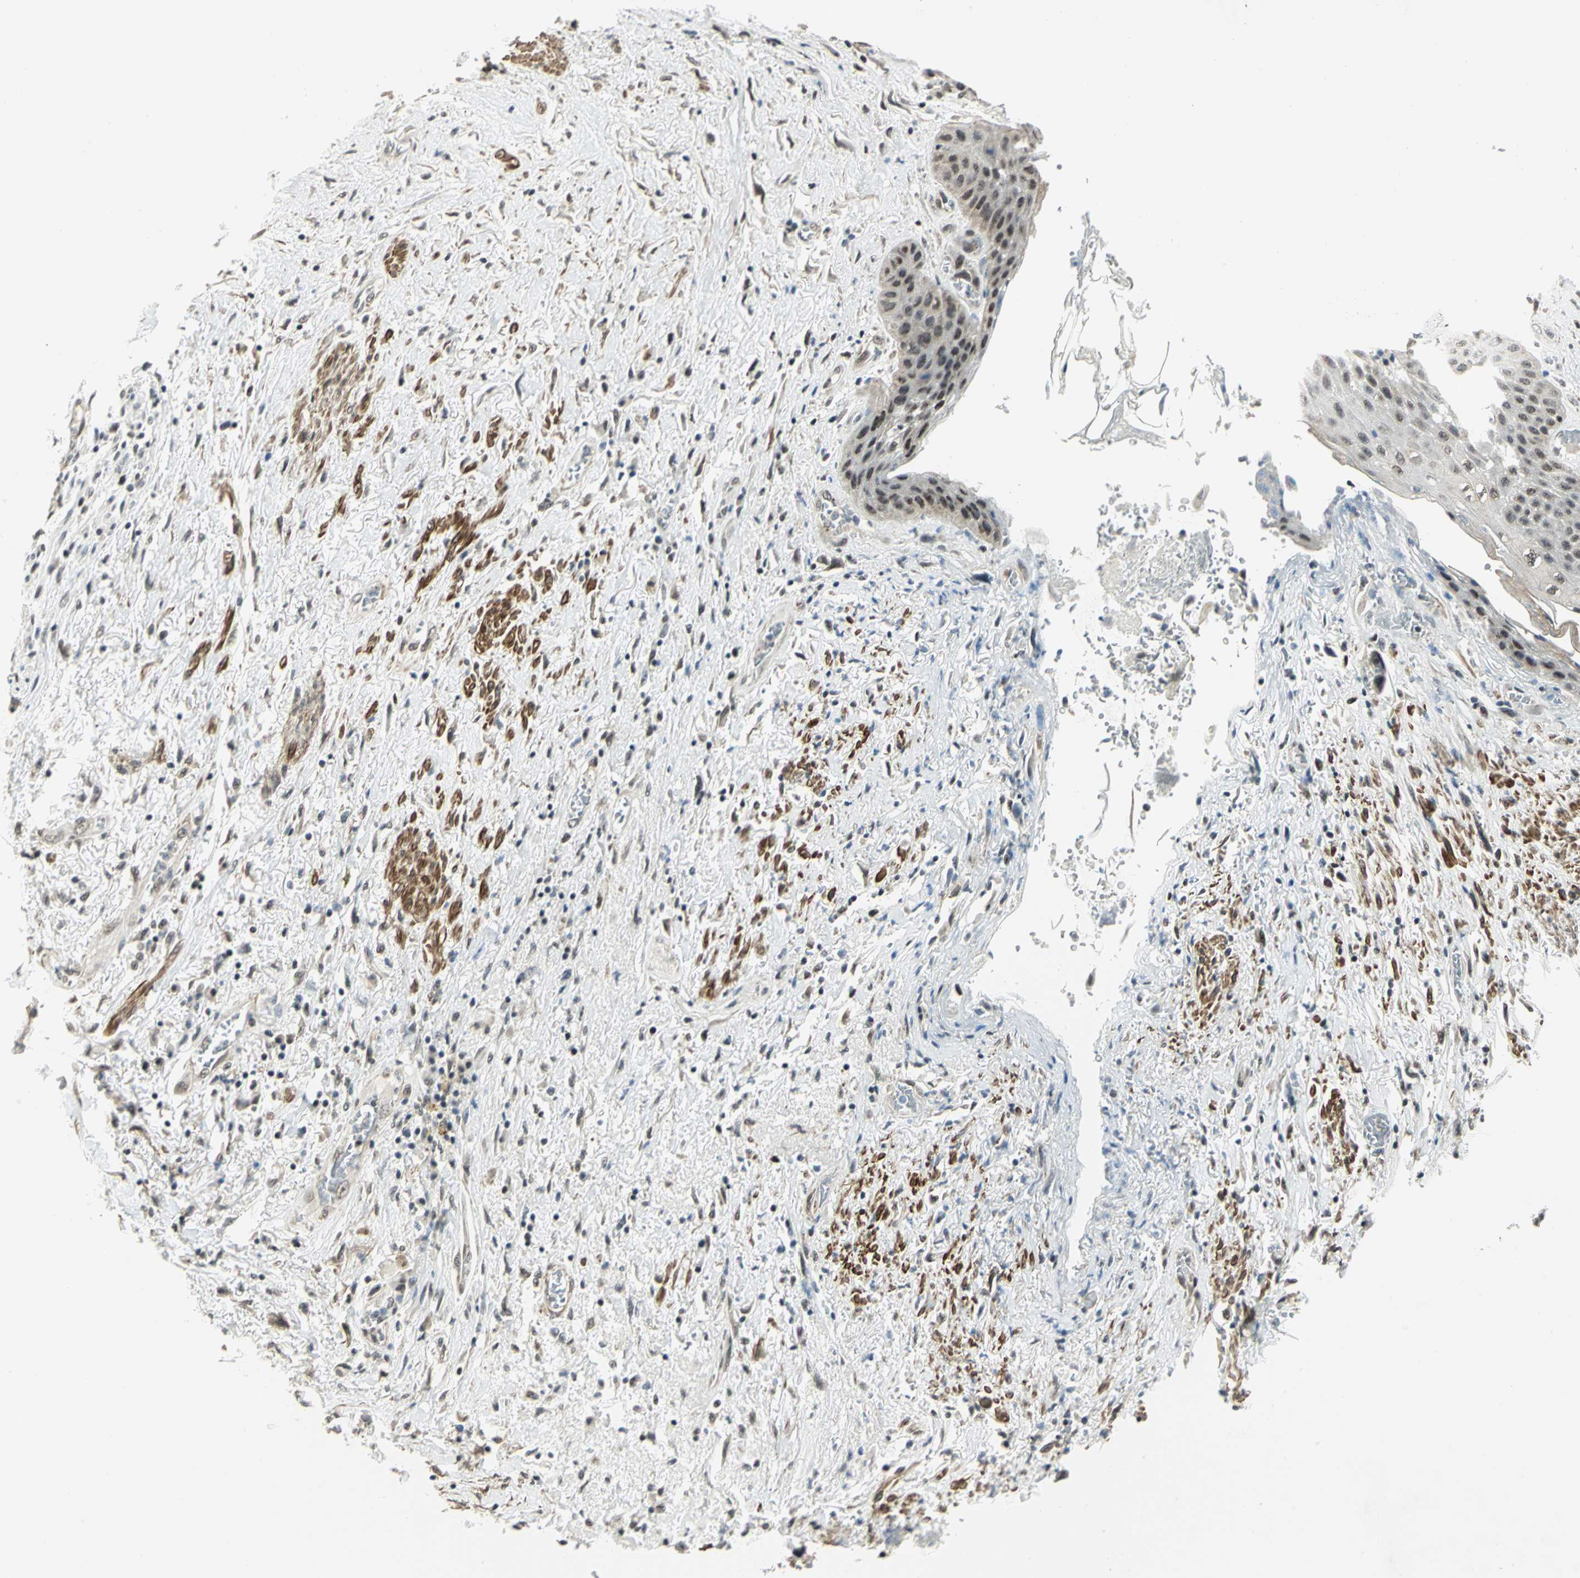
{"staining": {"intensity": "weak", "quantity": ">75%", "location": "cytoplasmic/membranous,nuclear"}, "tissue": "skin", "cell_type": "Epidermal cells", "image_type": "normal", "snomed": [{"axis": "morphology", "description": "Normal tissue, NOS"}, {"axis": "topography", "description": "Anal"}], "caption": "A low amount of weak cytoplasmic/membranous,nuclear staining is appreciated in about >75% of epidermal cells in benign skin. The staining was performed using DAB (3,3'-diaminobenzidine) to visualize the protein expression in brown, while the nuclei were stained in blue with hematoxylin (Magnification: 20x).", "gene": "MTA1", "patient": {"sex": "female", "age": 46}}